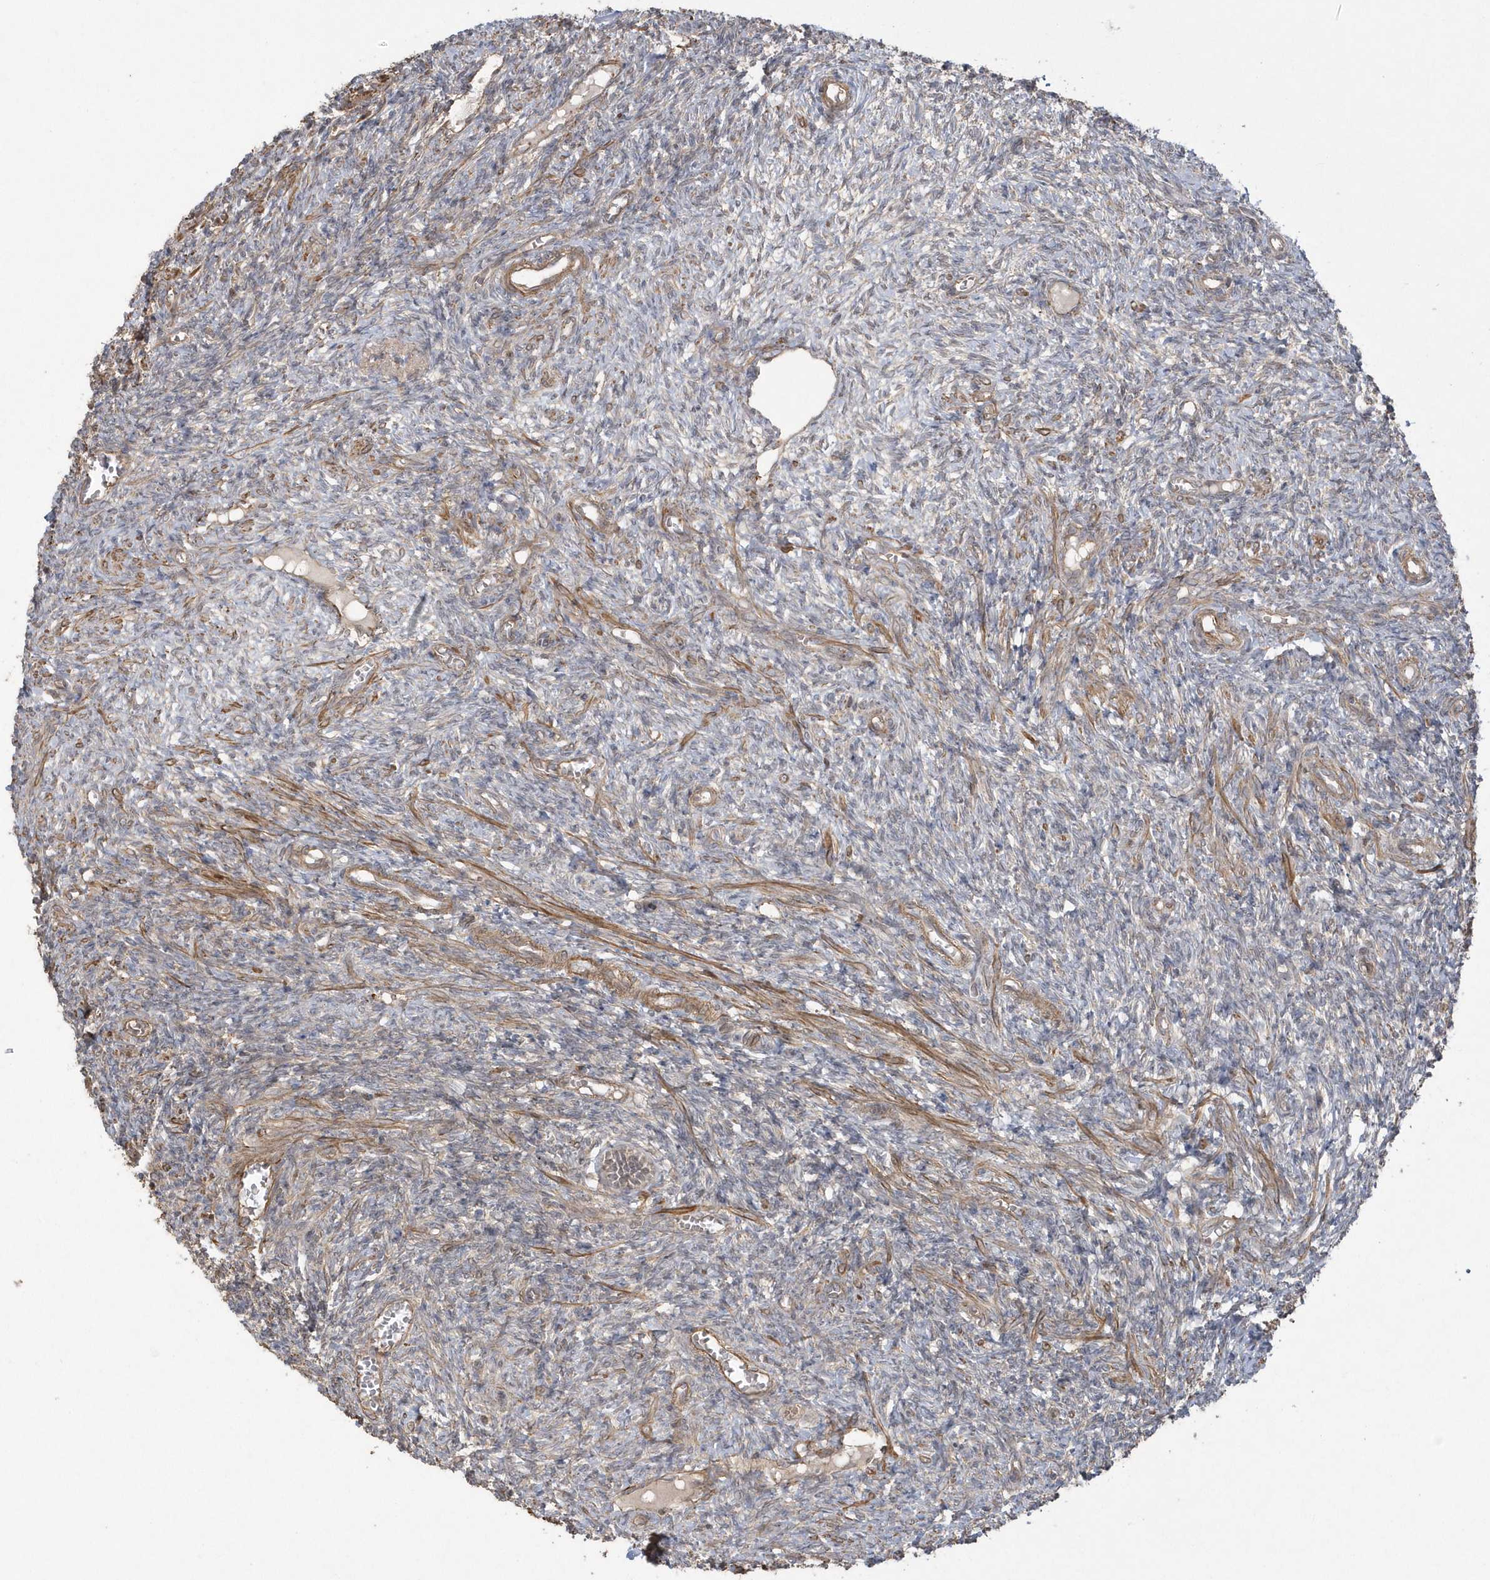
{"staining": {"intensity": "moderate", "quantity": "25%-75%", "location": "cytoplasmic/membranous"}, "tissue": "ovary", "cell_type": "Ovarian stroma cells", "image_type": "normal", "snomed": [{"axis": "morphology", "description": "Normal tissue, NOS"}, {"axis": "topography", "description": "Ovary"}], "caption": "Immunohistochemistry (IHC) staining of normal ovary, which reveals medium levels of moderate cytoplasmic/membranous positivity in about 25%-75% of ovarian stroma cells indicating moderate cytoplasmic/membranous protein staining. The staining was performed using DAB (3,3'-diaminobenzidine) (brown) for protein detection and nuclei were counterstained in hematoxylin (blue).", "gene": "ARMC8", "patient": {"sex": "female", "age": 27}}